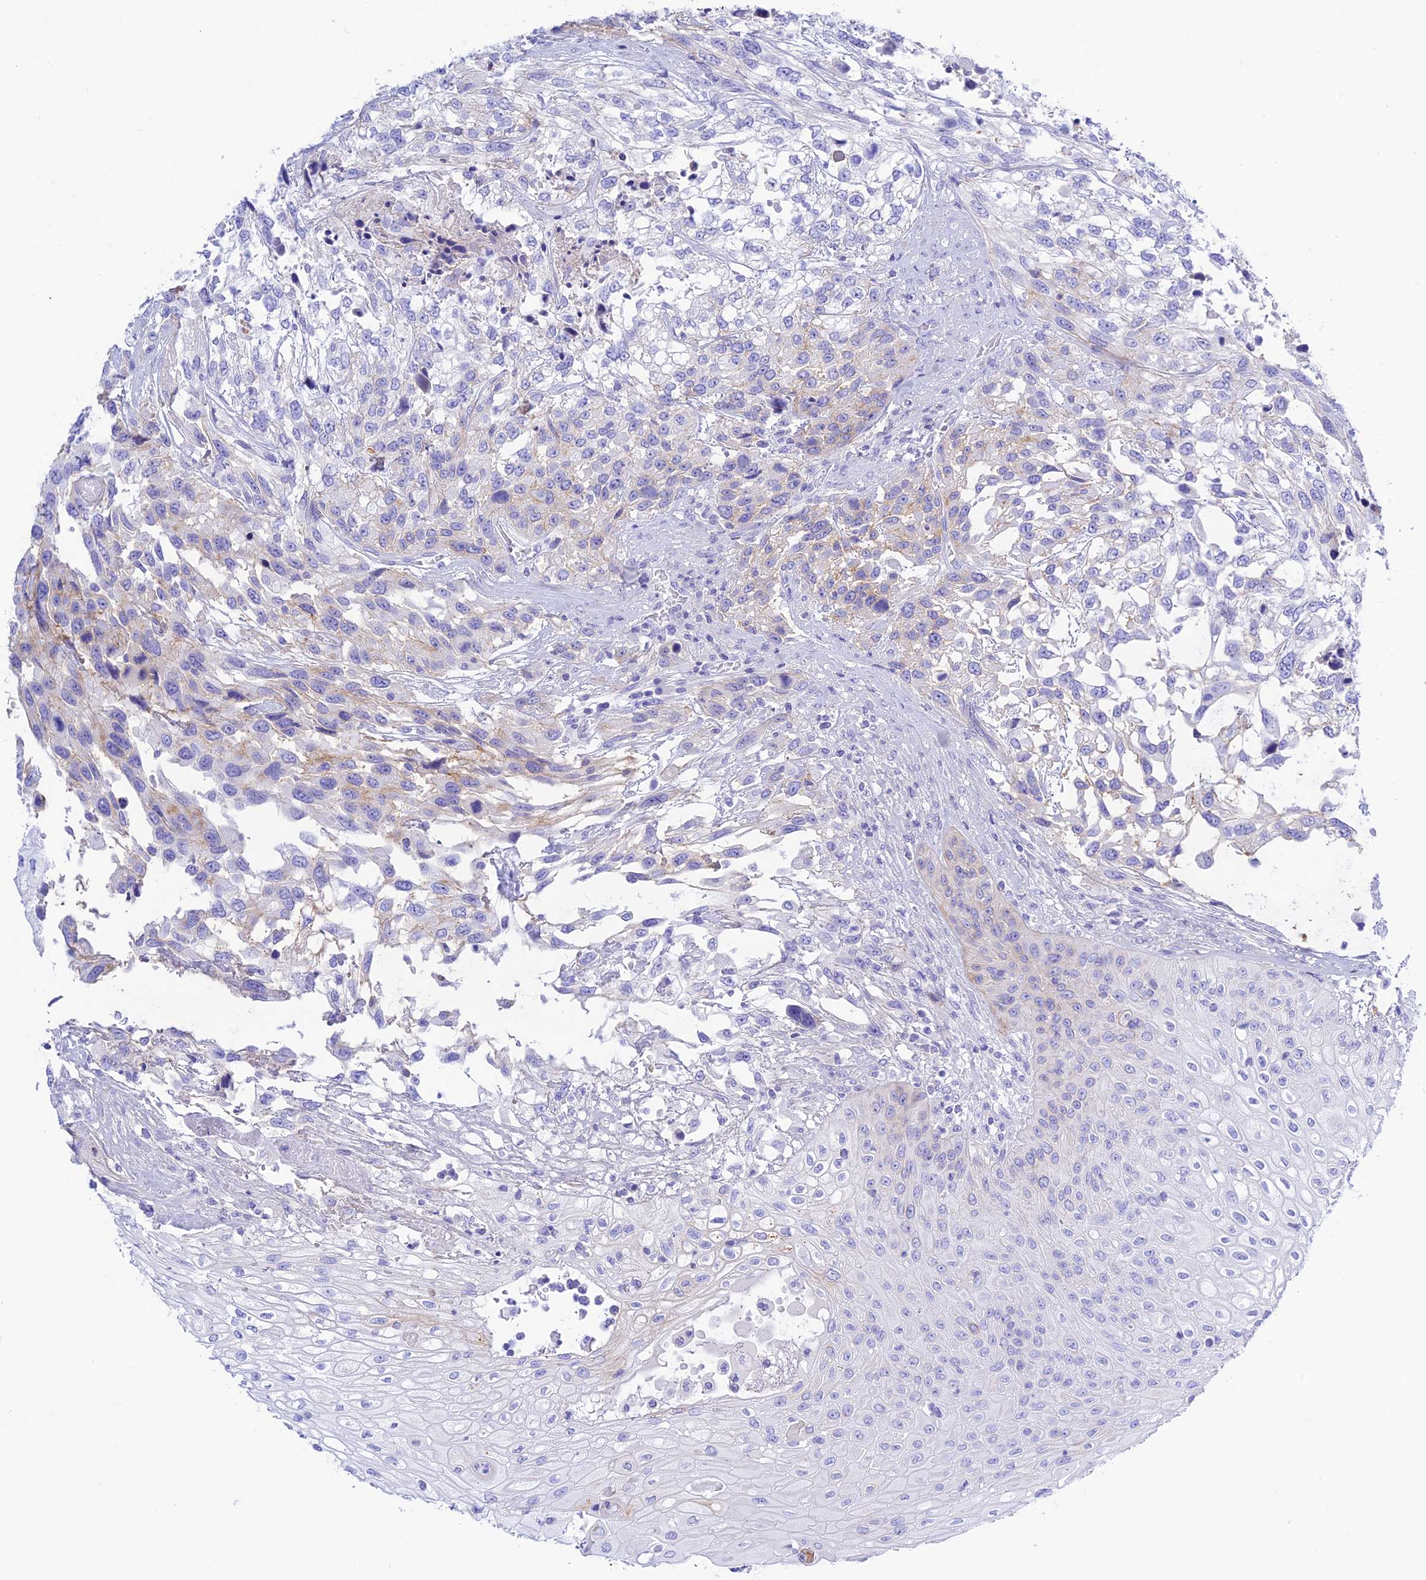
{"staining": {"intensity": "negative", "quantity": "none", "location": "none"}, "tissue": "urothelial cancer", "cell_type": "Tumor cells", "image_type": "cancer", "snomed": [{"axis": "morphology", "description": "Urothelial carcinoma, High grade"}, {"axis": "topography", "description": "Urinary bladder"}], "caption": "An immunohistochemistry micrograph of urothelial carcinoma (high-grade) is shown. There is no staining in tumor cells of urothelial carcinoma (high-grade).", "gene": "PRNP", "patient": {"sex": "female", "age": 70}}